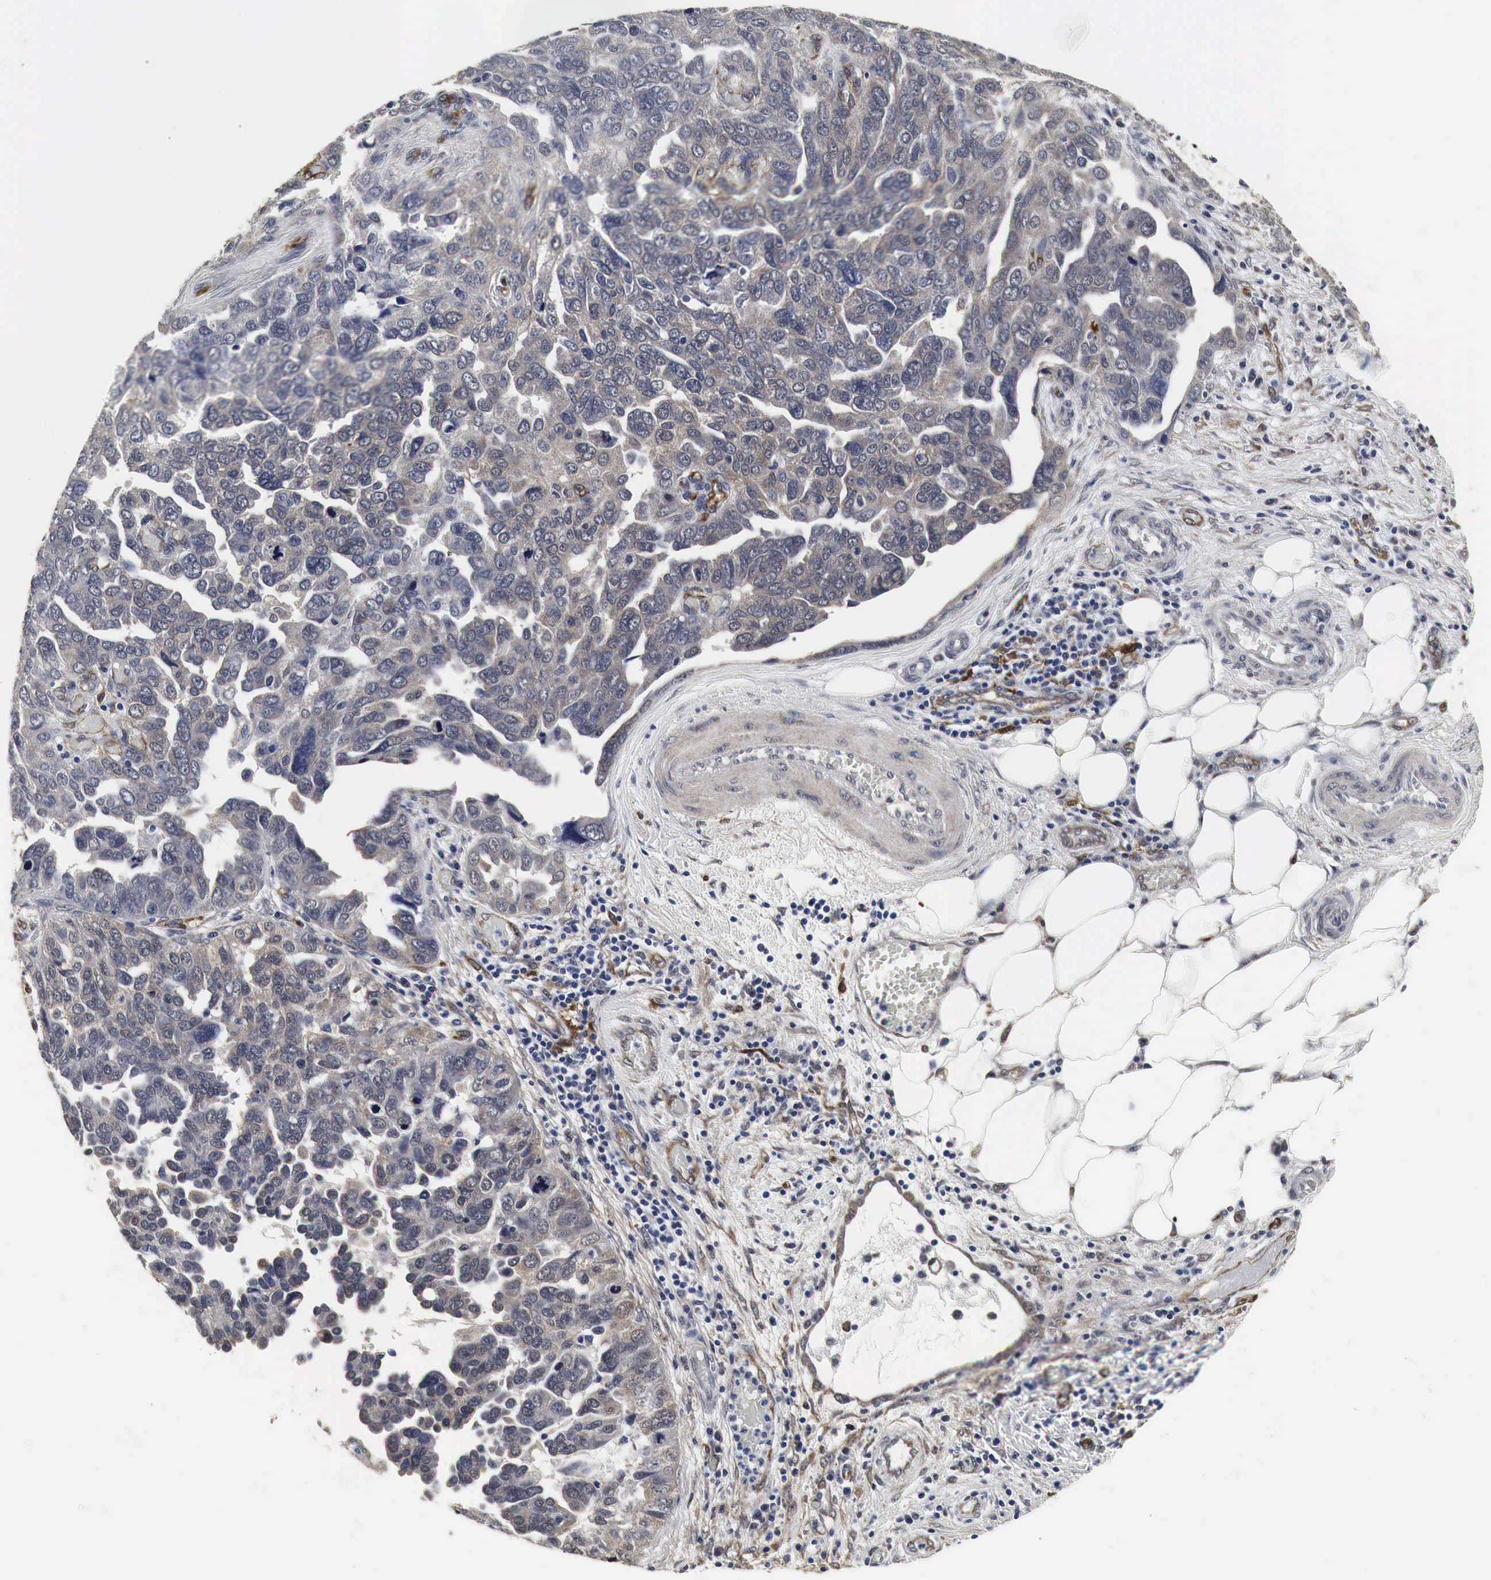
{"staining": {"intensity": "weak", "quantity": "<25%", "location": "cytoplasmic/membranous,nuclear"}, "tissue": "ovarian cancer", "cell_type": "Tumor cells", "image_type": "cancer", "snomed": [{"axis": "morphology", "description": "Cystadenocarcinoma, serous, NOS"}, {"axis": "topography", "description": "Ovary"}], "caption": "Human ovarian cancer stained for a protein using immunohistochemistry reveals no expression in tumor cells.", "gene": "SPIN1", "patient": {"sex": "female", "age": 64}}